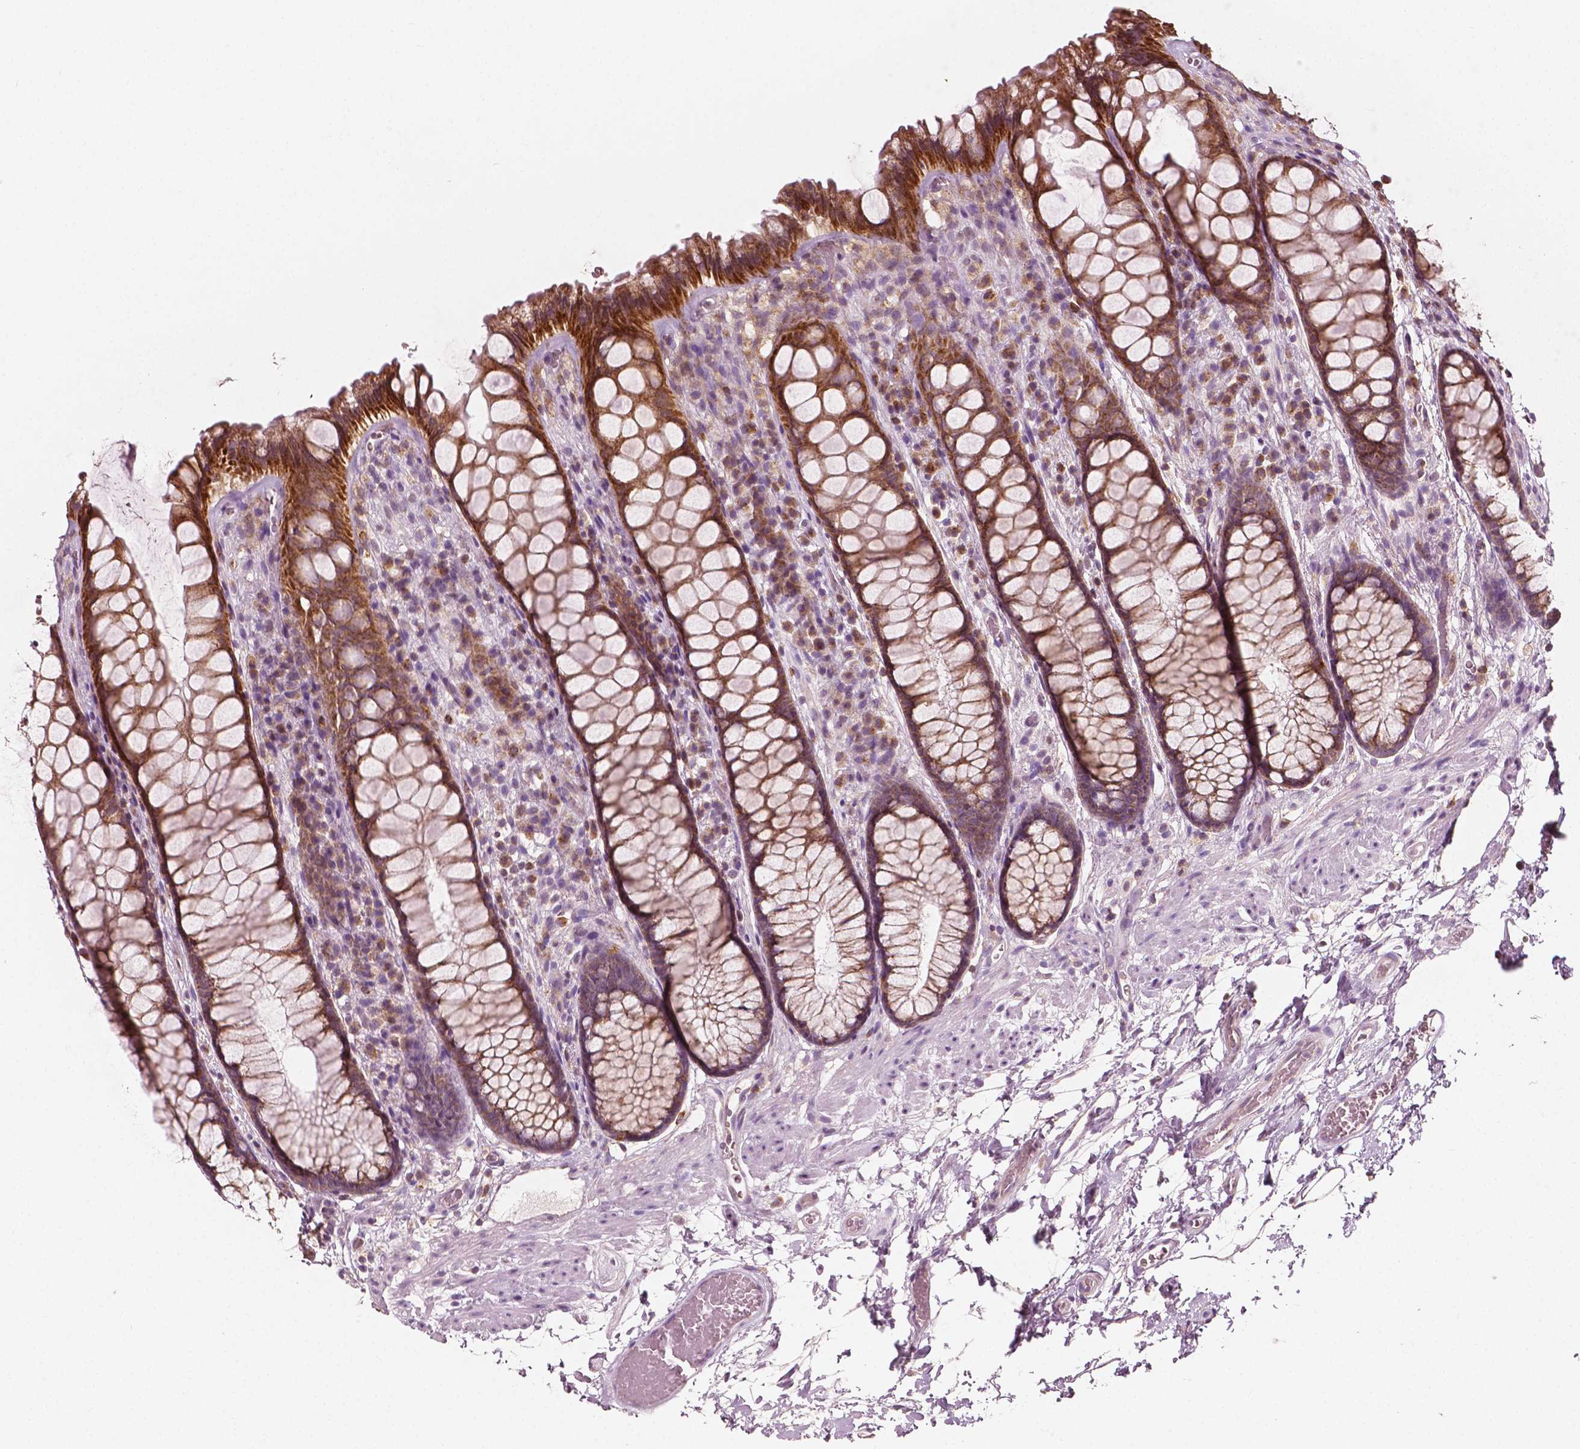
{"staining": {"intensity": "moderate", "quantity": ">75%", "location": "cytoplasmic/membranous"}, "tissue": "rectum", "cell_type": "Glandular cells", "image_type": "normal", "snomed": [{"axis": "morphology", "description": "Normal tissue, NOS"}, {"axis": "topography", "description": "Rectum"}], "caption": "IHC staining of normal rectum, which displays medium levels of moderate cytoplasmic/membranous positivity in about >75% of glandular cells indicating moderate cytoplasmic/membranous protein staining. The staining was performed using DAB (brown) for protein detection and nuclei were counterstained in hematoxylin (blue).", "gene": "MCL1", "patient": {"sex": "female", "age": 62}}